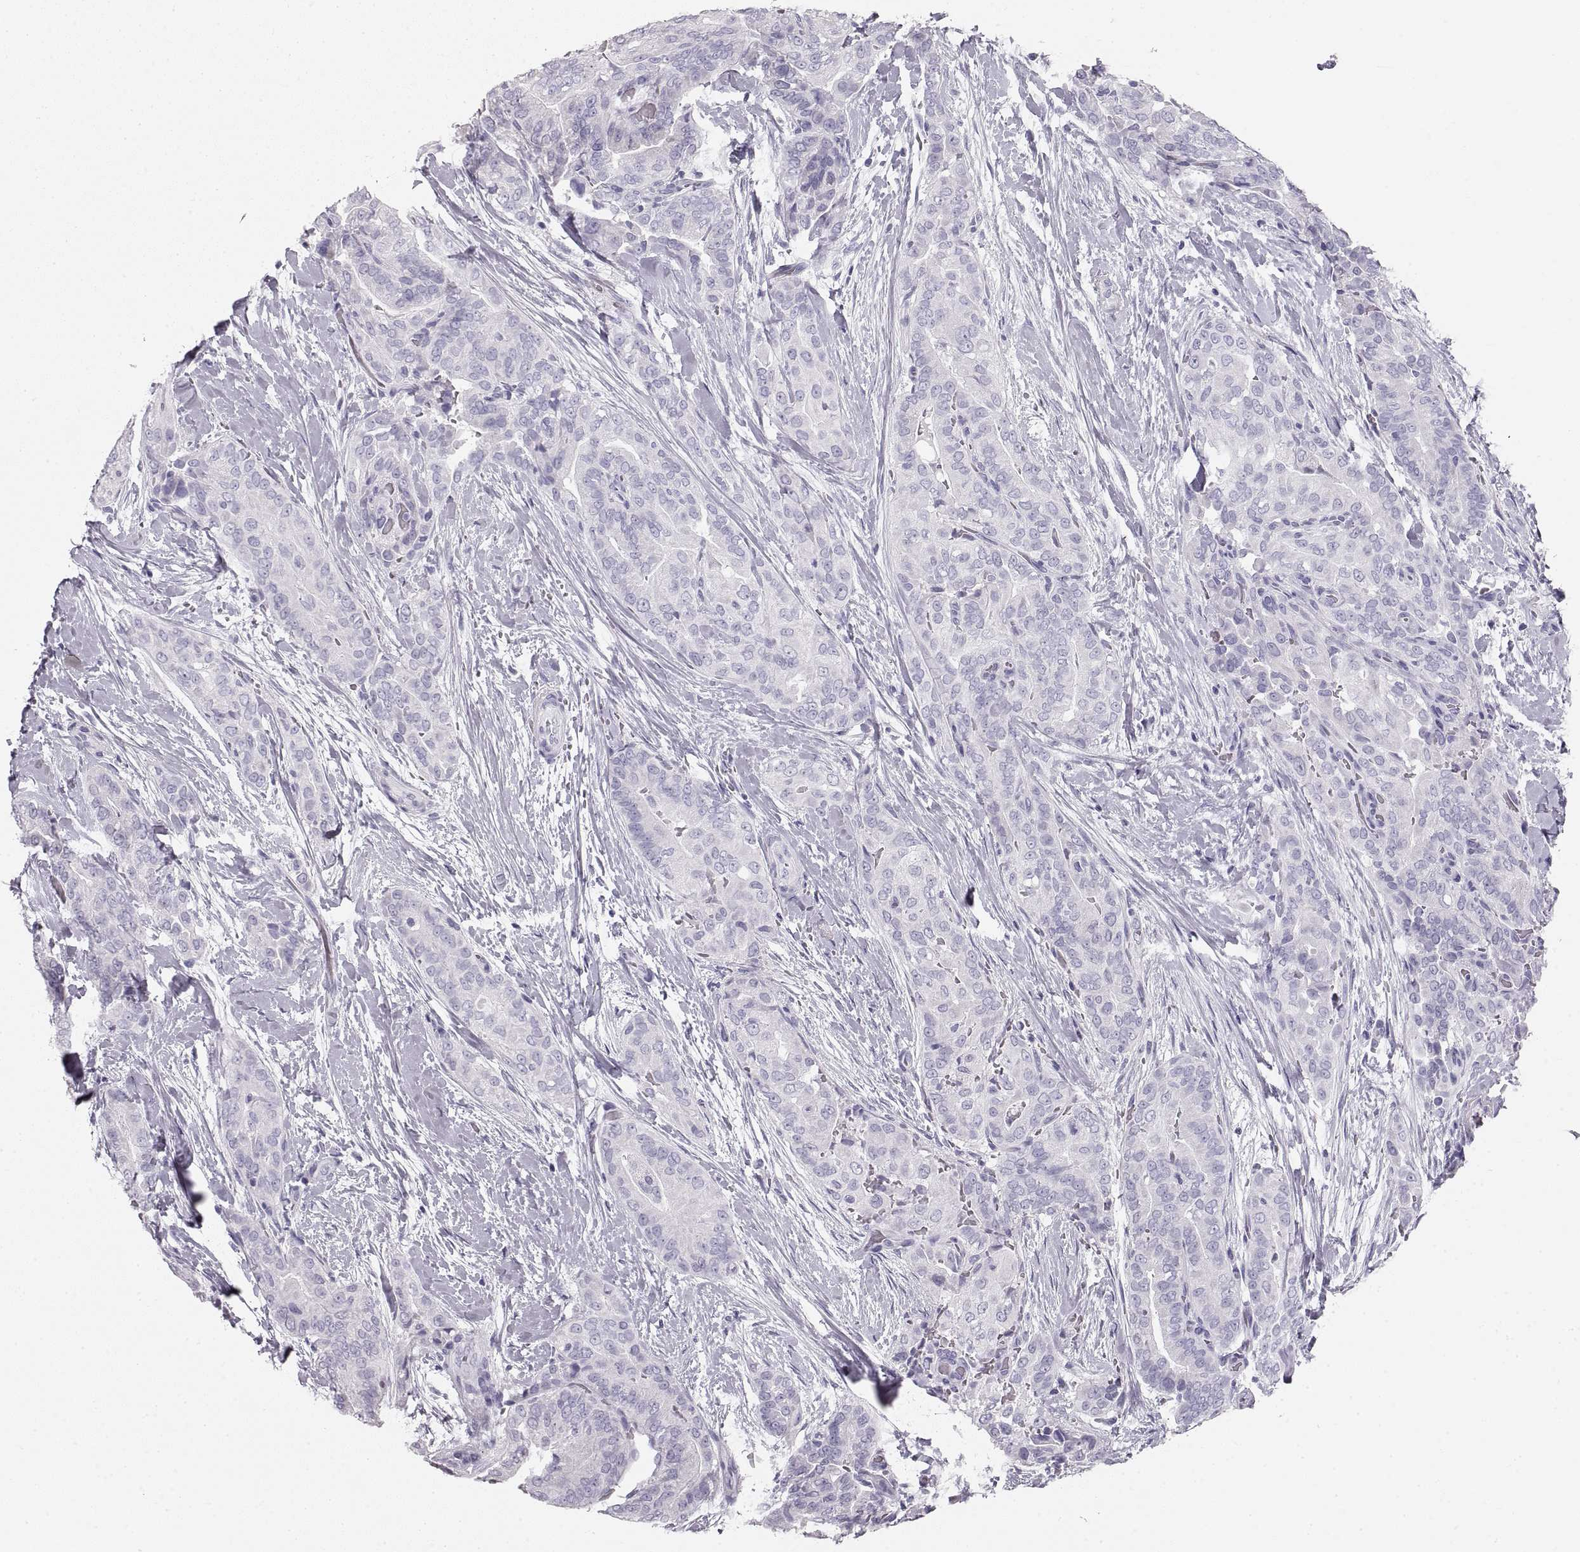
{"staining": {"intensity": "negative", "quantity": "none", "location": "none"}, "tissue": "thyroid cancer", "cell_type": "Tumor cells", "image_type": "cancer", "snomed": [{"axis": "morphology", "description": "Papillary adenocarcinoma, NOS"}, {"axis": "topography", "description": "Thyroid gland"}], "caption": "This is an immunohistochemistry micrograph of thyroid cancer. There is no staining in tumor cells.", "gene": "CRYAA", "patient": {"sex": "male", "age": 61}}